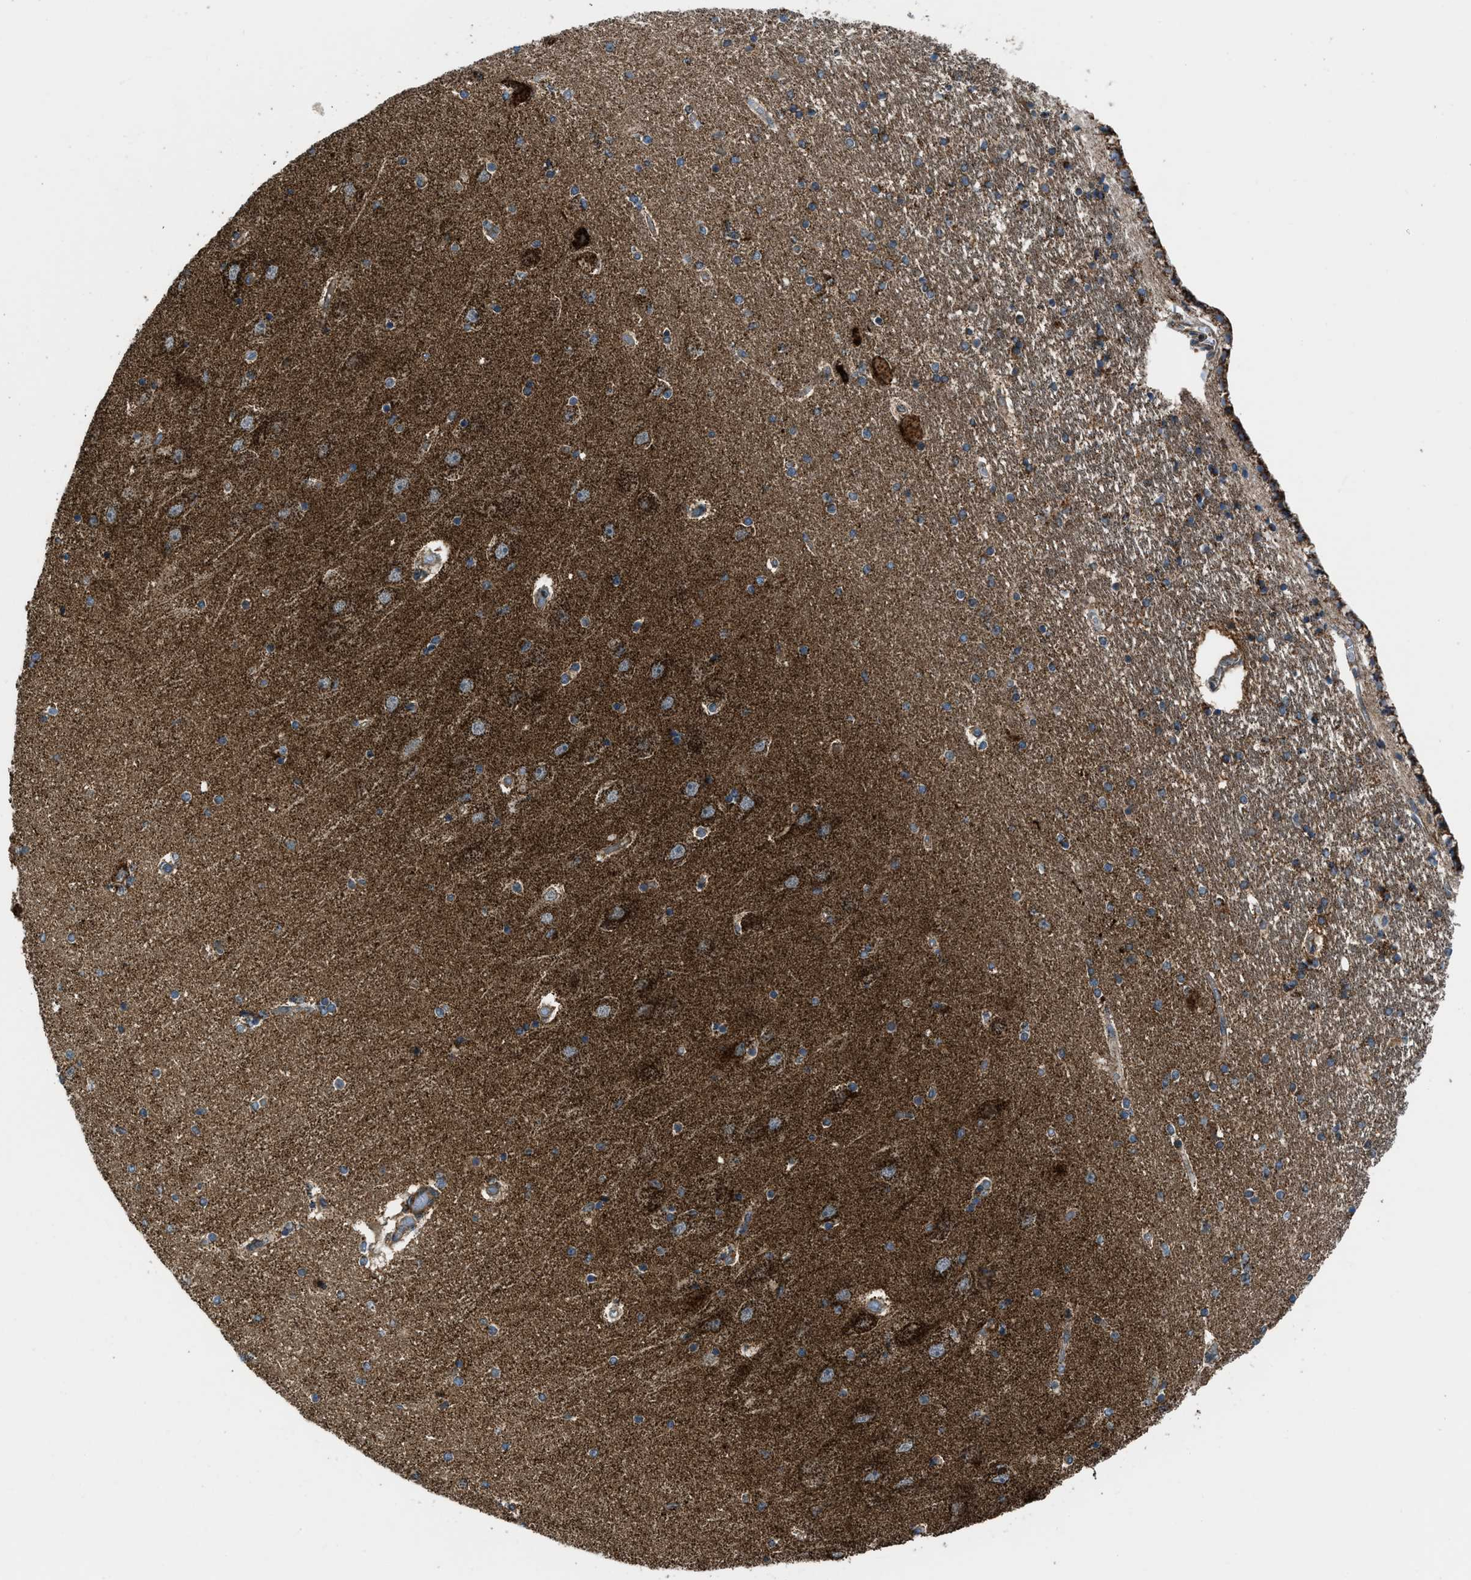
{"staining": {"intensity": "moderate", "quantity": ">75%", "location": "cytoplasmic/membranous"}, "tissue": "hippocampus", "cell_type": "Glial cells", "image_type": "normal", "snomed": [{"axis": "morphology", "description": "Normal tissue, NOS"}, {"axis": "topography", "description": "Hippocampus"}], "caption": "Moderate cytoplasmic/membranous expression for a protein is appreciated in about >75% of glial cells of normal hippocampus using immunohistochemistry (IHC).", "gene": "SESN2", "patient": {"sex": "female", "age": 54}}